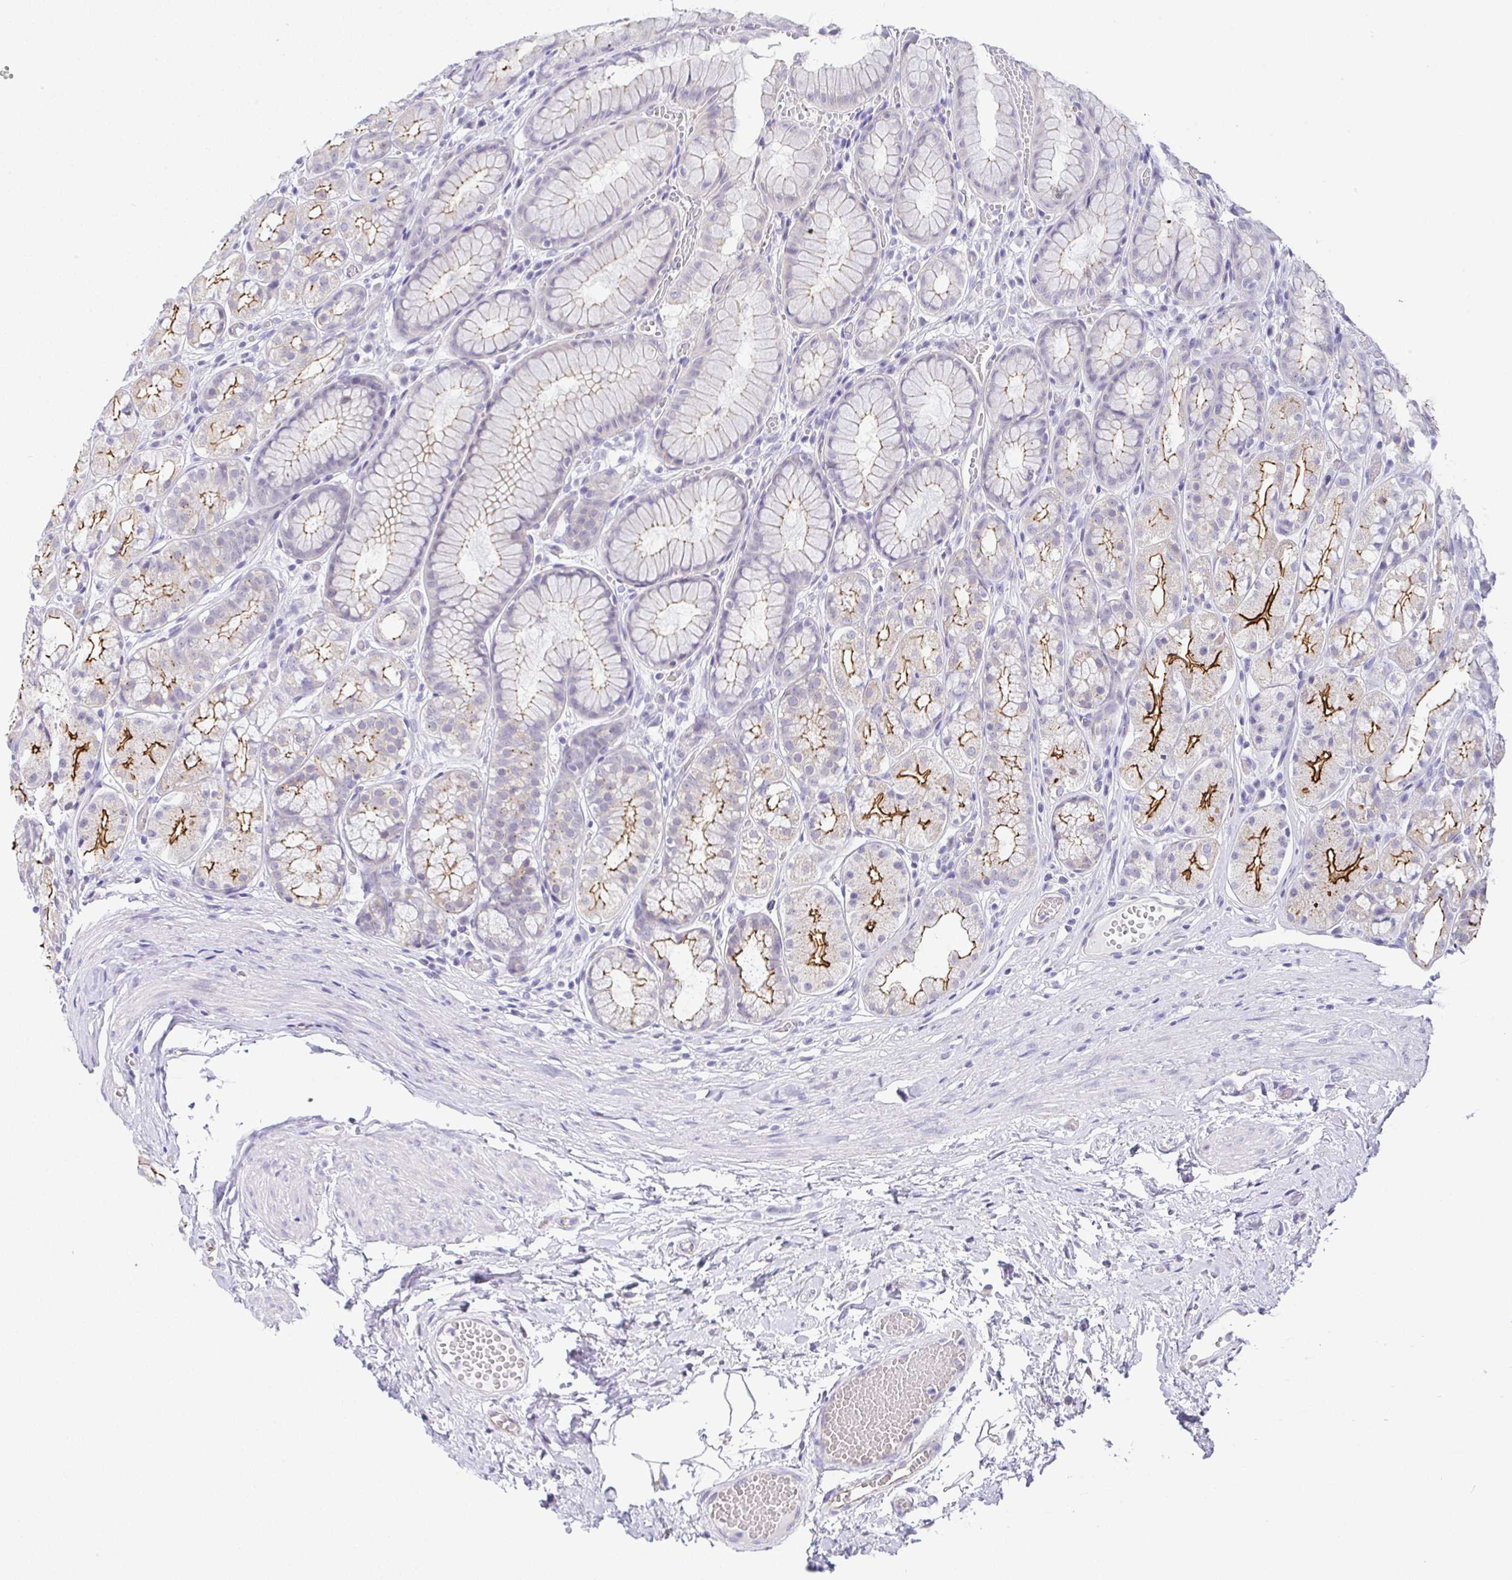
{"staining": {"intensity": "strong", "quantity": "25%-75%", "location": "cytoplasmic/membranous"}, "tissue": "stomach", "cell_type": "Glandular cells", "image_type": "normal", "snomed": [{"axis": "morphology", "description": "Normal tissue, NOS"}, {"axis": "topography", "description": "Smooth muscle"}, {"axis": "topography", "description": "Stomach"}], "caption": "Stomach stained with IHC displays strong cytoplasmic/membranous staining in about 25%-75% of glandular cells.", "gene": "CGNL1", "patient": {"sex": "male", "age": 70}}